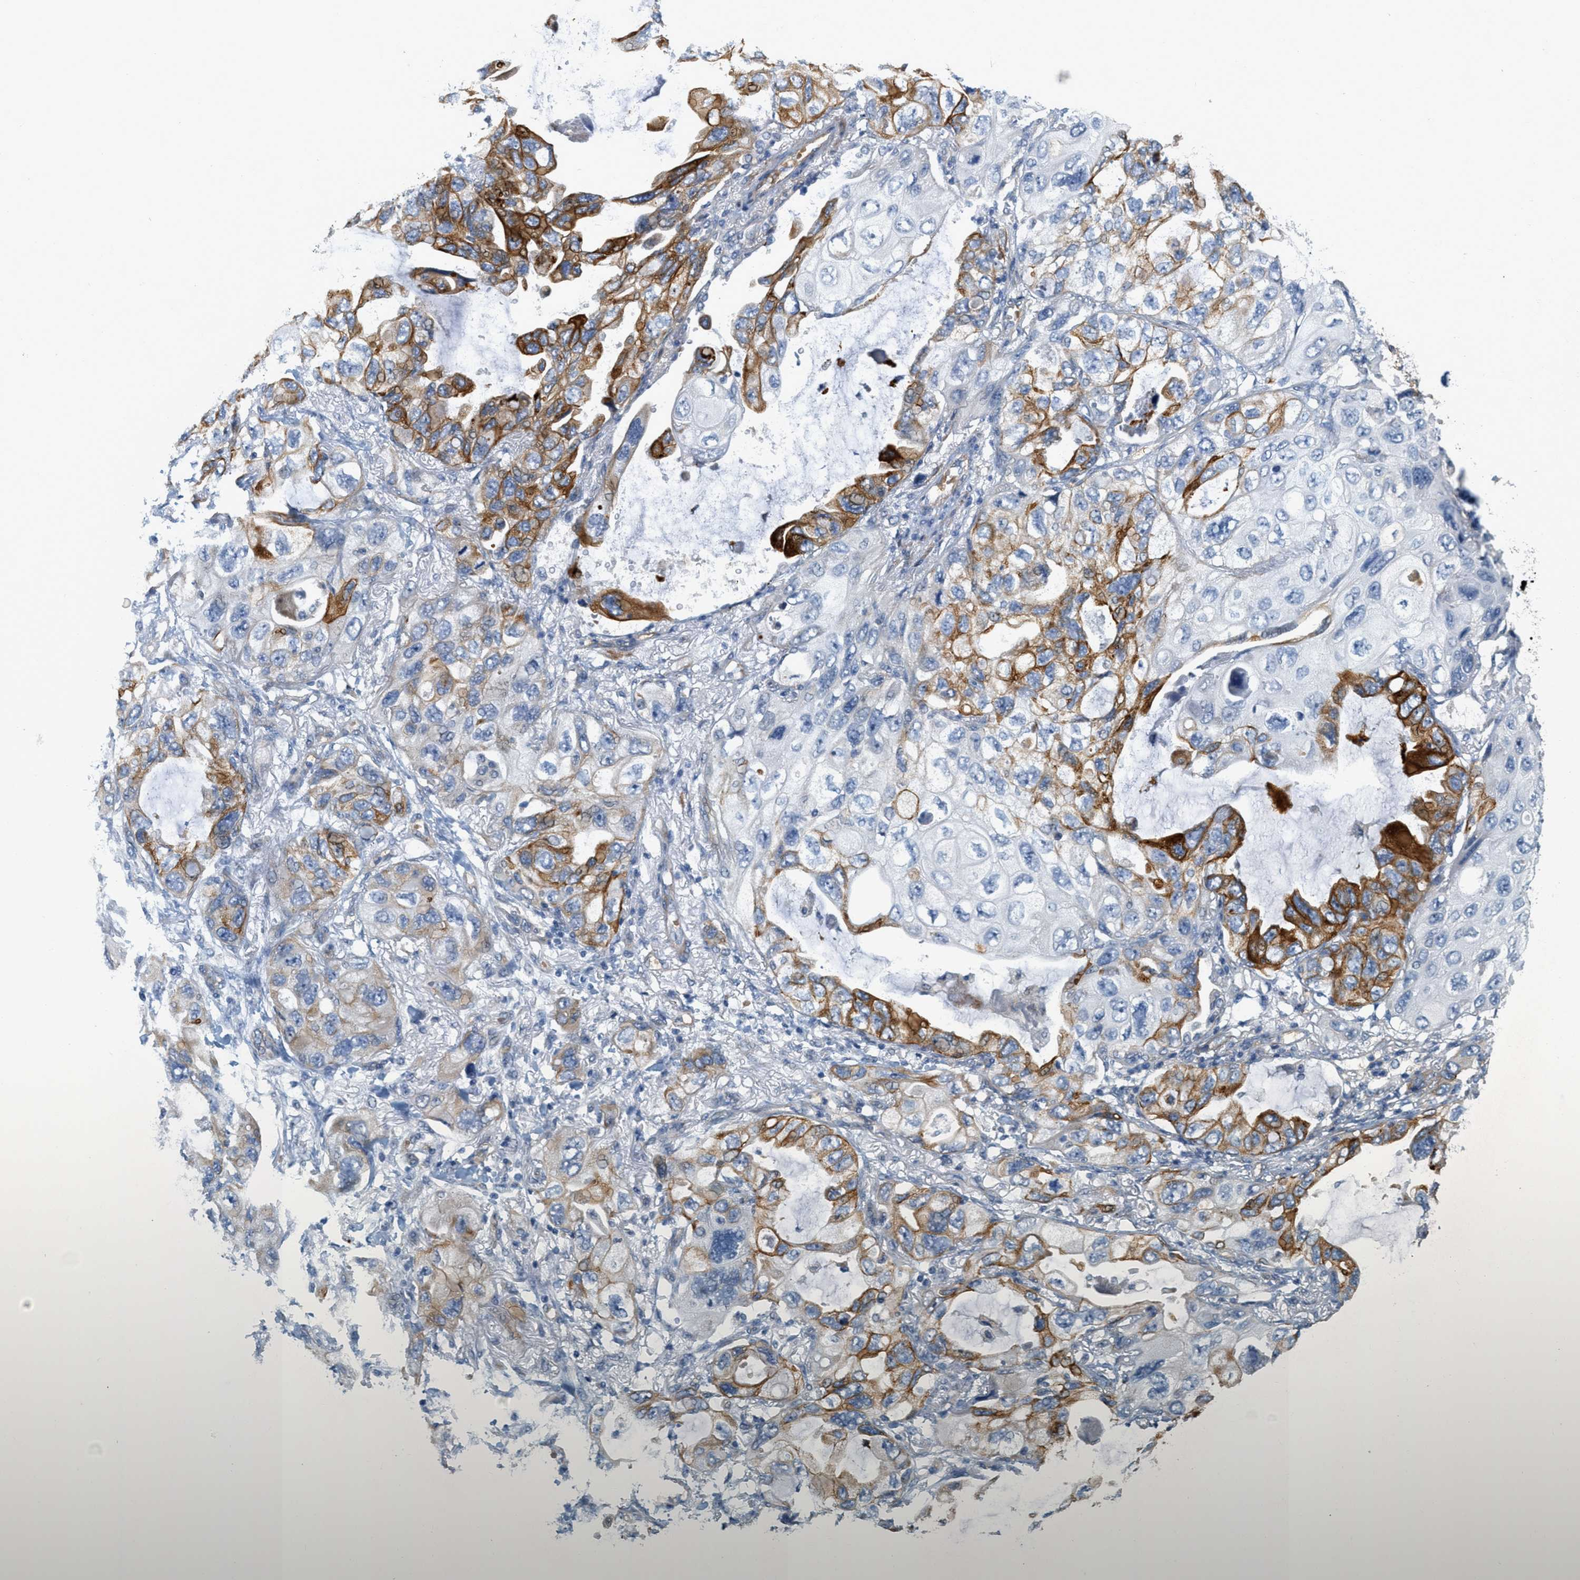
{"staining": {"intensity": "strong", "quantity": "25%-75%", "location": "cytoplasmic/membranous"}, "tissue": "lung cancer", "cell_type": "Tumor cells", "image_type": "cancer", "snomed": [{"axis": "morphology", "description": "Squamous cell carcinoma, NOS"}, {"axis": "topography", "description": "Lung"}], "caption": "Immunohistochemistry micrograph of lung squamous cell carcinoma stained for a protein (brown), which reveals high levels of strong cytoplasmic/membranous staining in about 25%-75% of tumor cells.", "gene": "MRS2", "patient": {"sex": "female", "age": 73}}